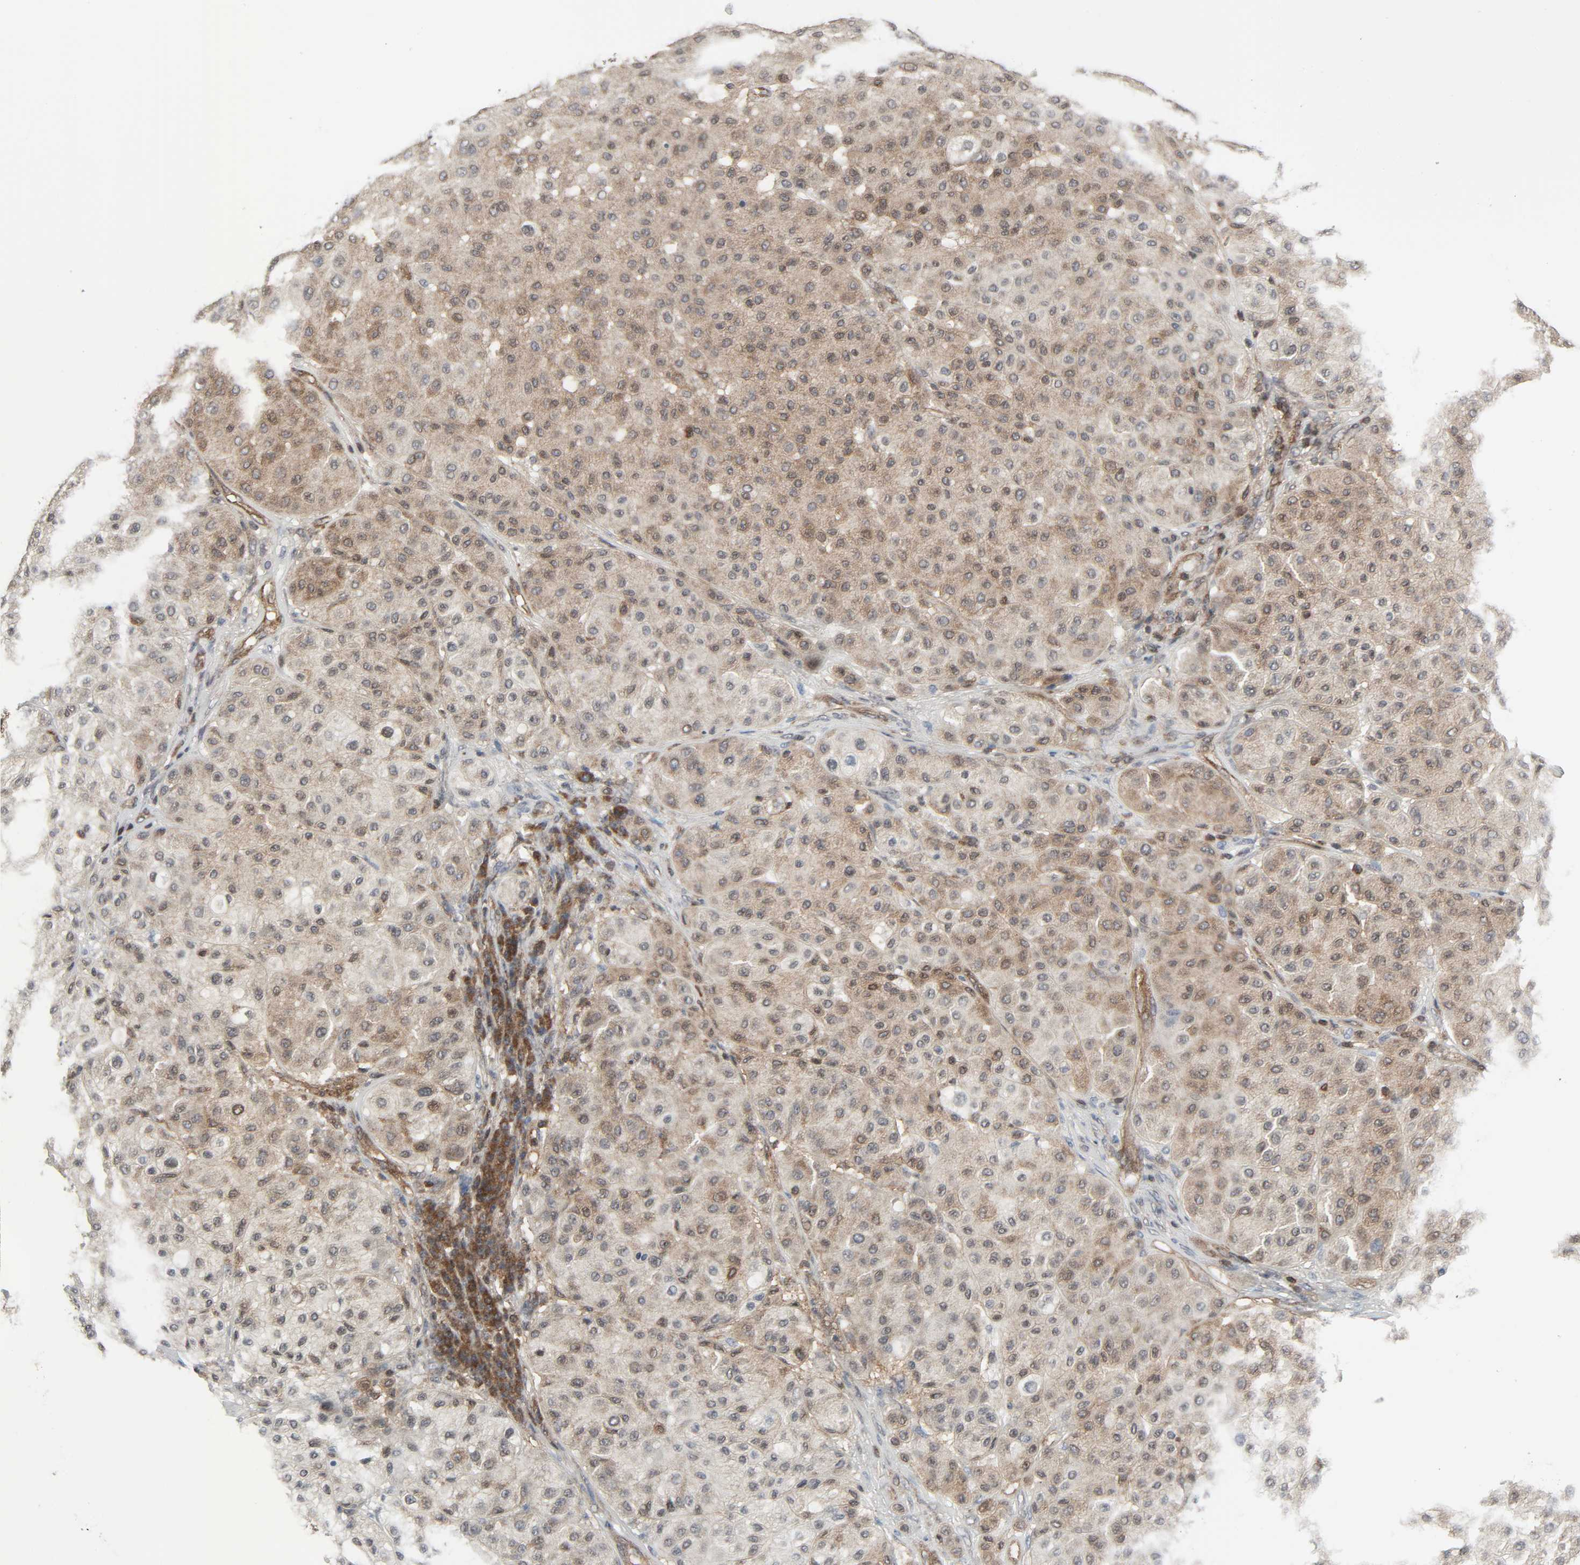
{"staining": {"intensity": "weak", "quantity": ">75%", "location": "cytoplasmic/membranous,nuclear"}, "tissue": "melanoma", "cell_type": "Tumor cells", "image_type": "cancer", "snomed": [{"axis": "morphology", "description": "Normal tissue, NOS"}, {"axis": "morphology", "description": "Malignant melanoma, Metastatic site"}, {"axis": "topography", "description": "Skin"}], "caption": "This histopathology image demonstrates IHC staining of human melanoma, with low weak cytoplasmic/membranous and nuclear staining in approximately >75% of tumor cells.", "gene": "GSK3A", "patient": {"sex": "male", "age": 41}}